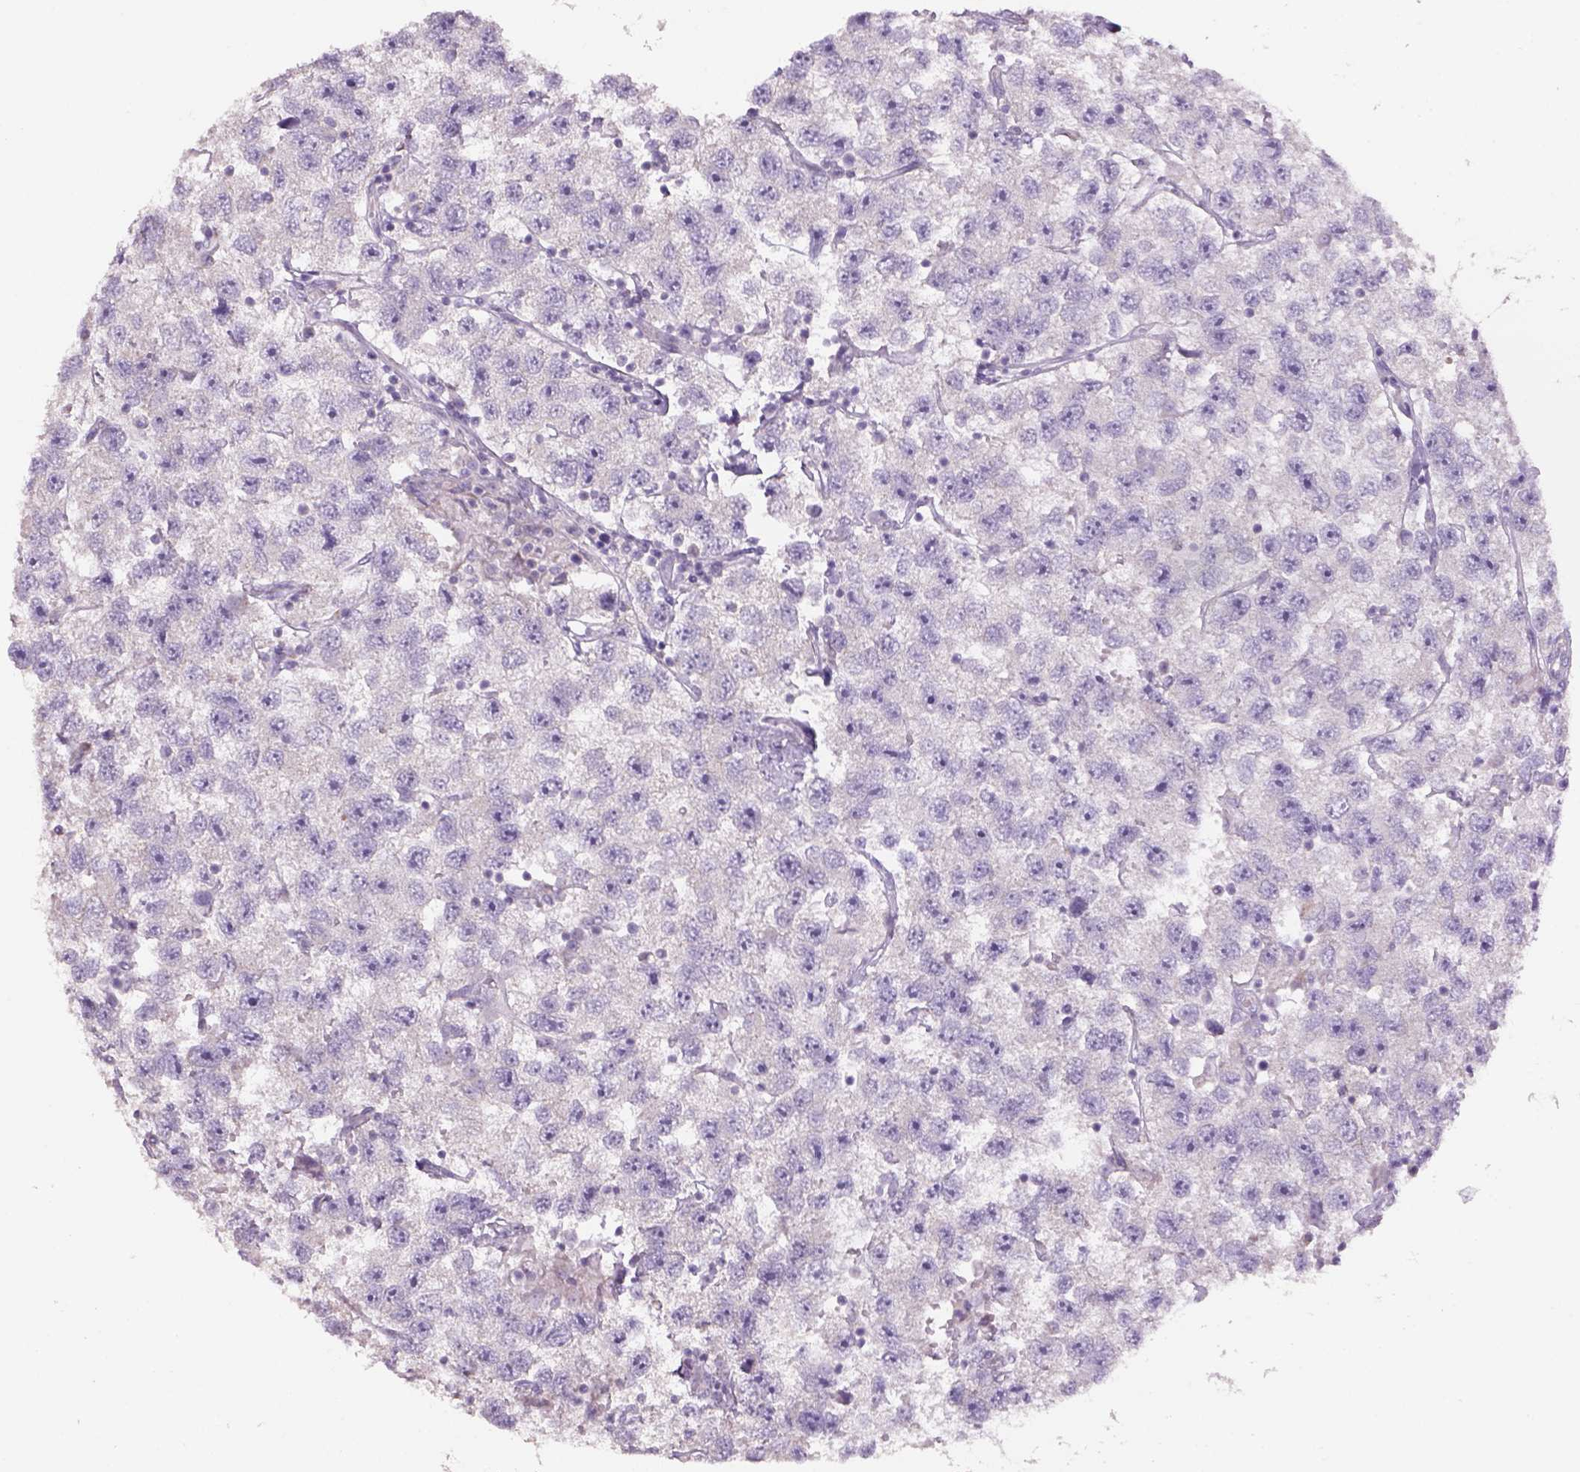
{"staining": {"intensity": "negative", "quantity": "none", "location": "none"}, "tissue": "testis cancer", "cell_type": "Tumor cells", "image_type": "cancer", "snomed": [{"axis": "morphology", "description": "Seminoma, NOS"}, {"axis": "topography", "description": "Testis"}], "caption": "Immunohistochemistry (IHC) of testis seminoma reveals no positivity in tumor cells.", "gene": "ADGRV1", "patient": {"sex": "male", "age": 26}}